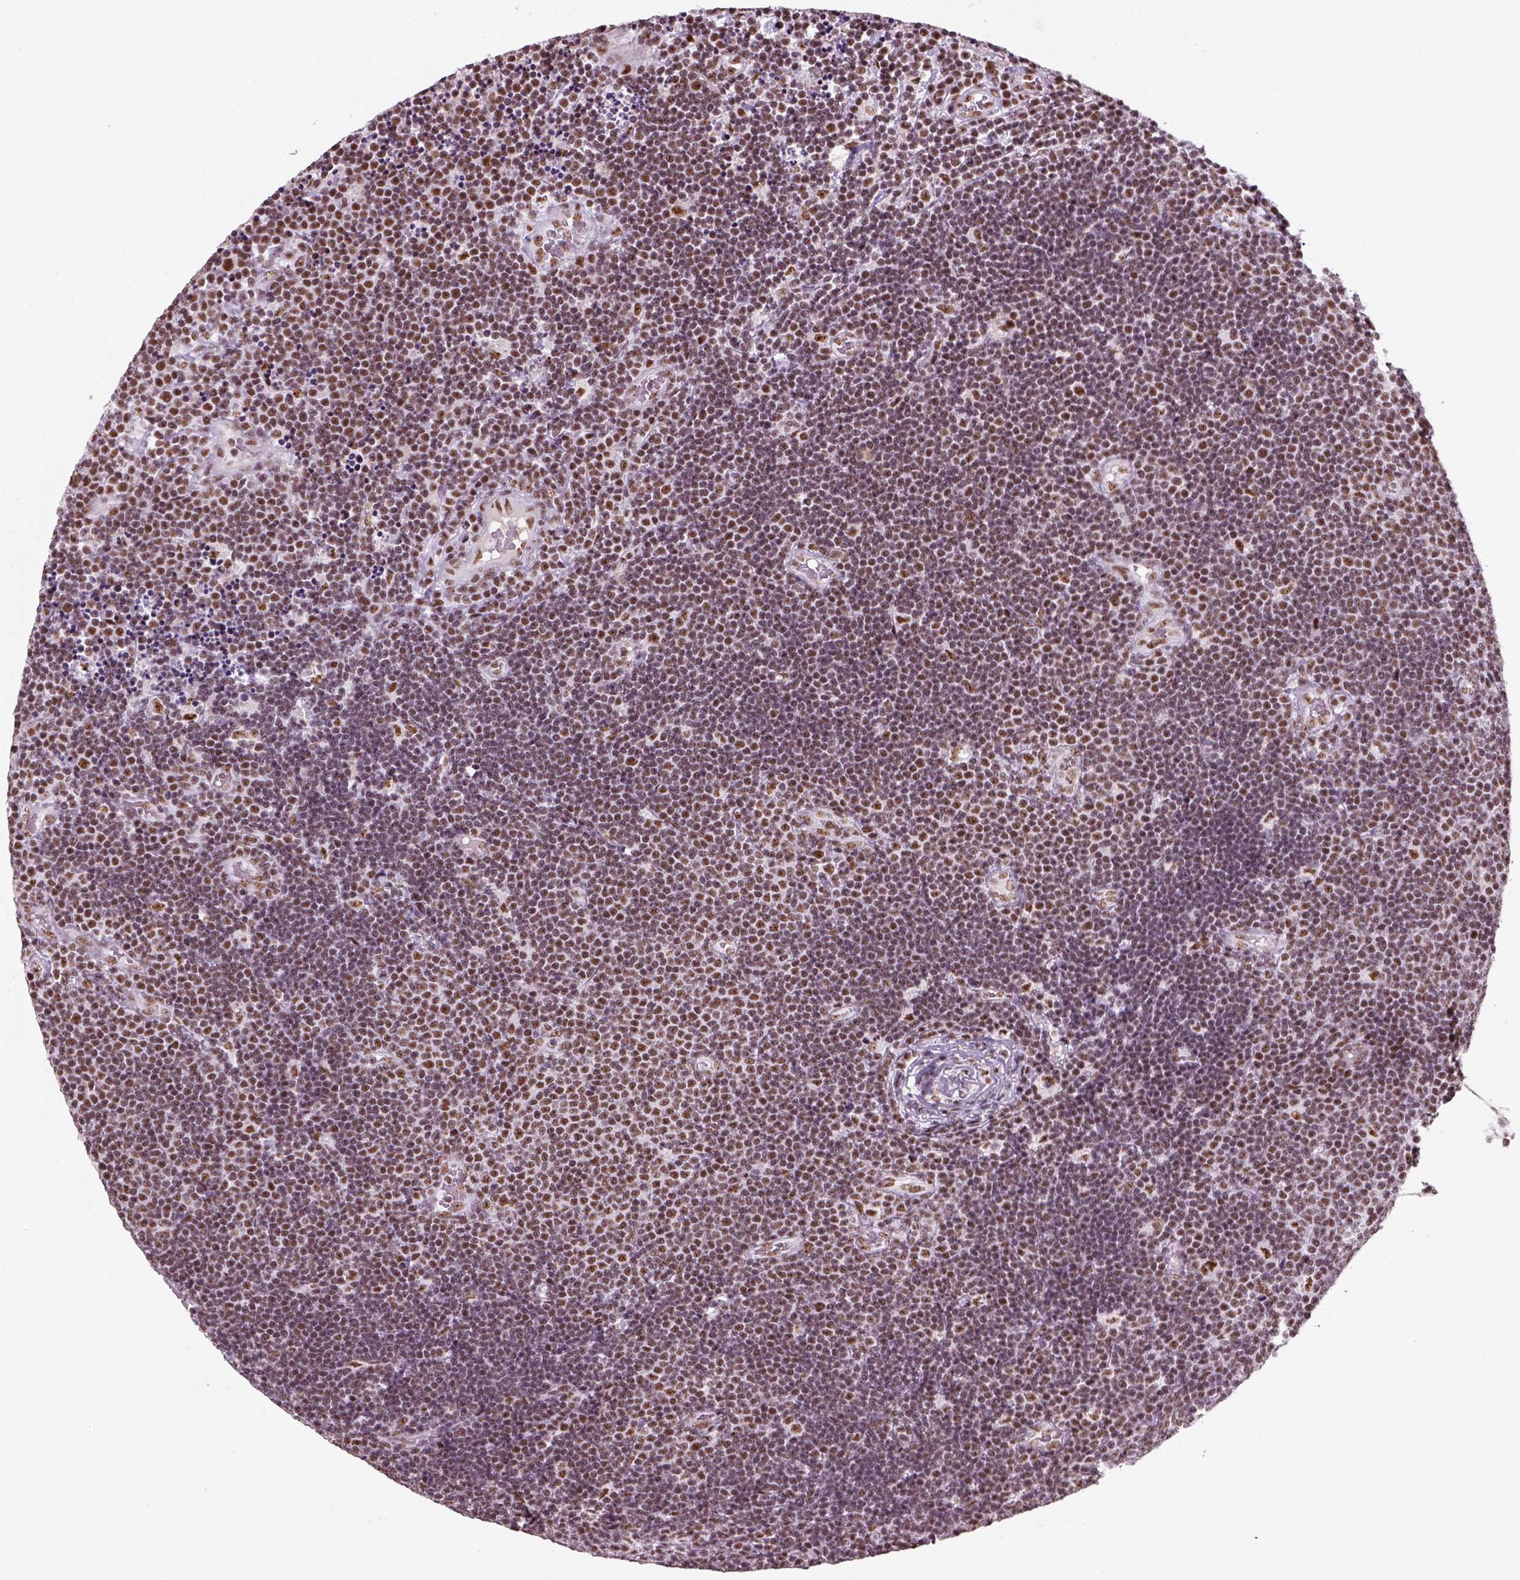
{"staining": {"intensity": "moderate", "quantity": ">75%", "location": "nuclear"}, "tissue": "lymphoma", "cell_type": "Tumor cells", "image_type": "cancer", "snomed": [{"axis": "morphology", "description": "Malignant lymphoma, non-Hodgkin's type, Low grade"}, {"axis": "topography", "description": "Brain"}], "caption": "Moderate nuclear protein expression is identified in about >75% of tumor cells in lymphoma.", "gene": "GTF2F1", "patient": {"sex": "female", "age": 66}}